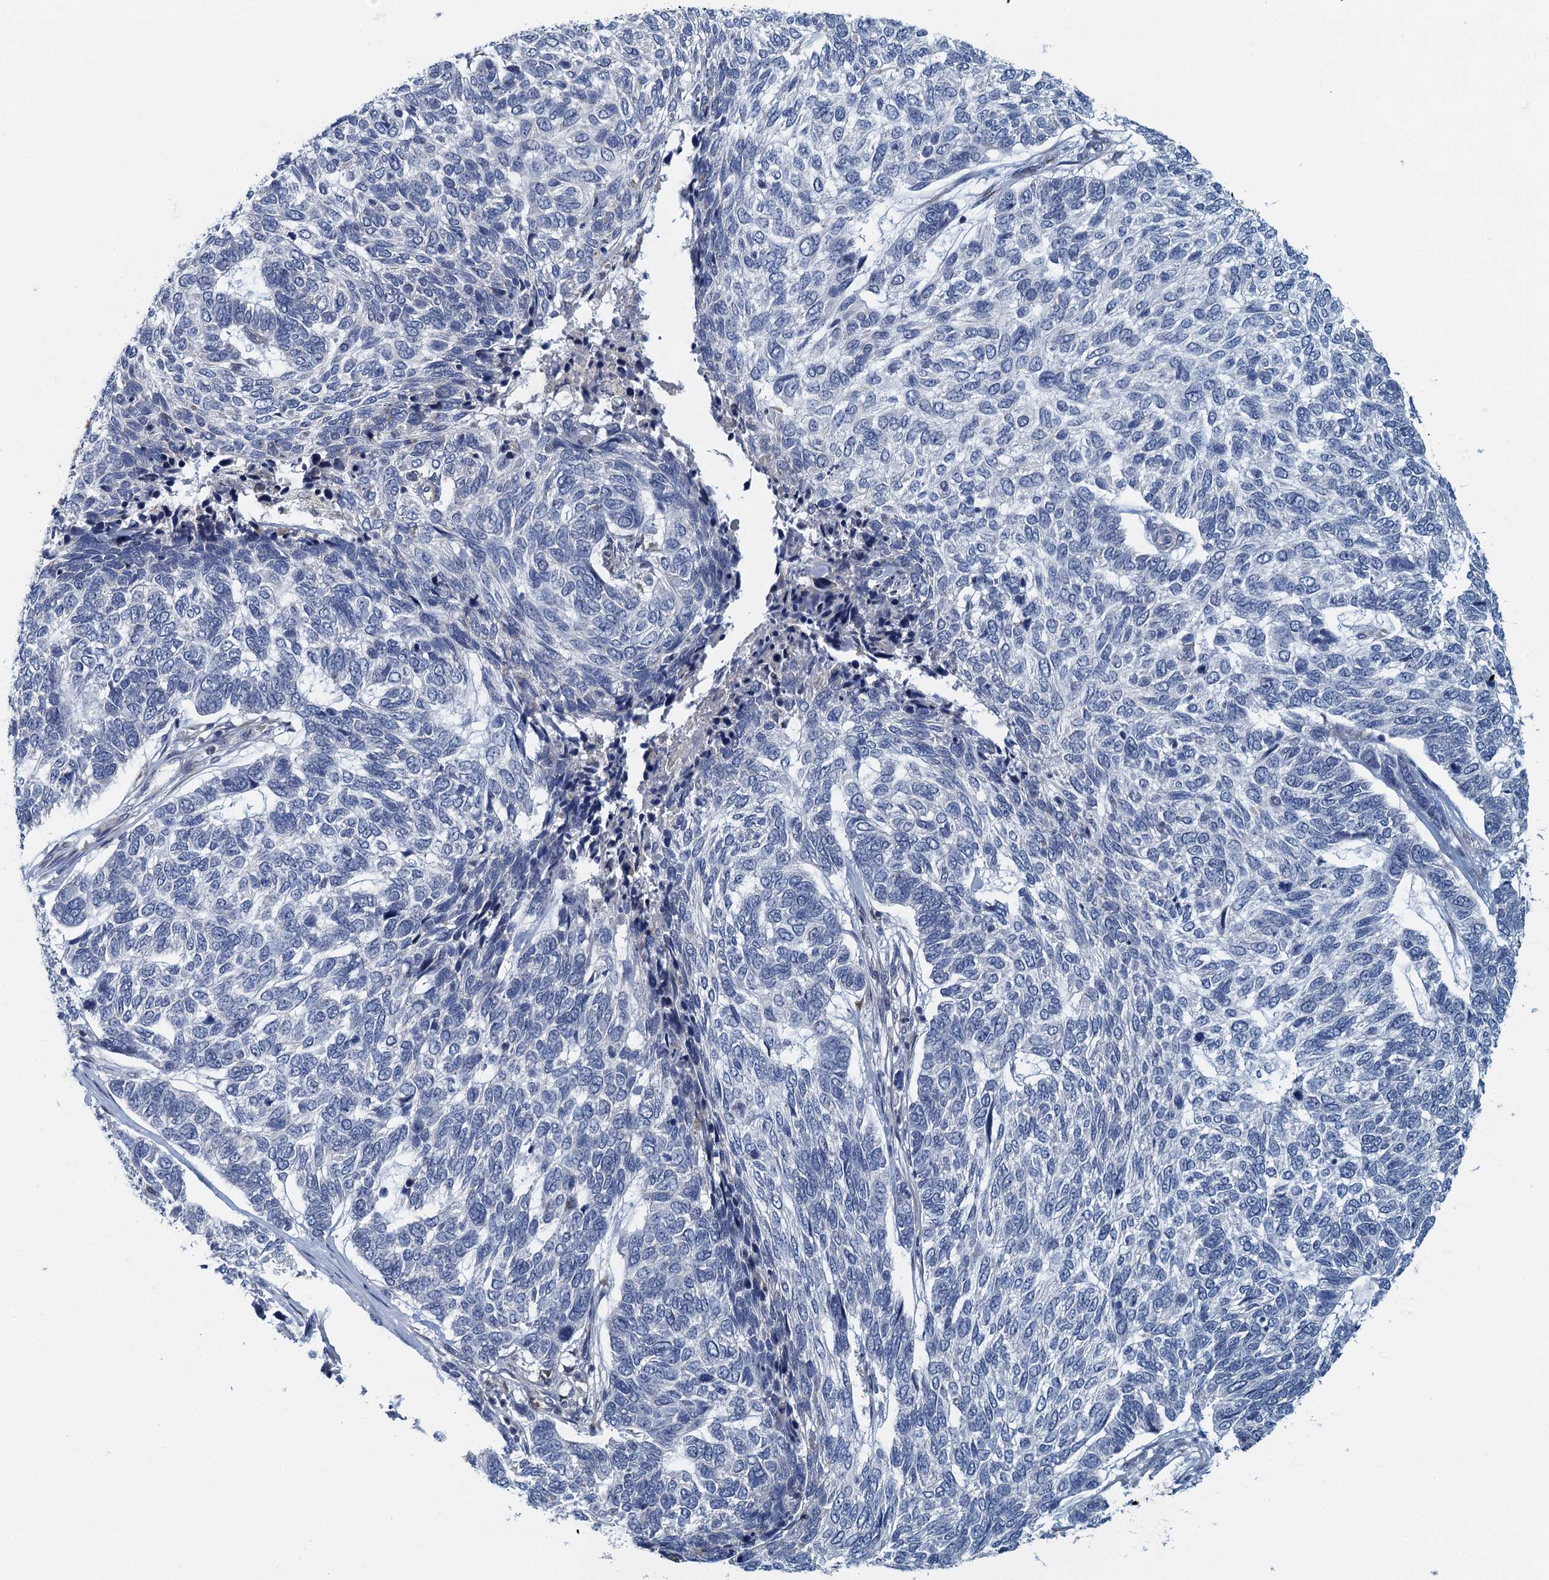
{"staining": {"intensity": "negative", "quantity": "none", "location": "none"}, "tissue": "skin cancer", "cell_type": "Tumor cells", "image_type": "cancer", "snomed": [{"axis": "morphology", "description": "Basal cell carcinoma"}, {"axis": "topography", "description": "Skin"}], "caption": "This is a image of IHC staining of skin cancer (basal cell carcinoma), which shows no positivity in tumor cells.", "gene": "ALG2", "patient": {"sex": "female", "age": 65}}